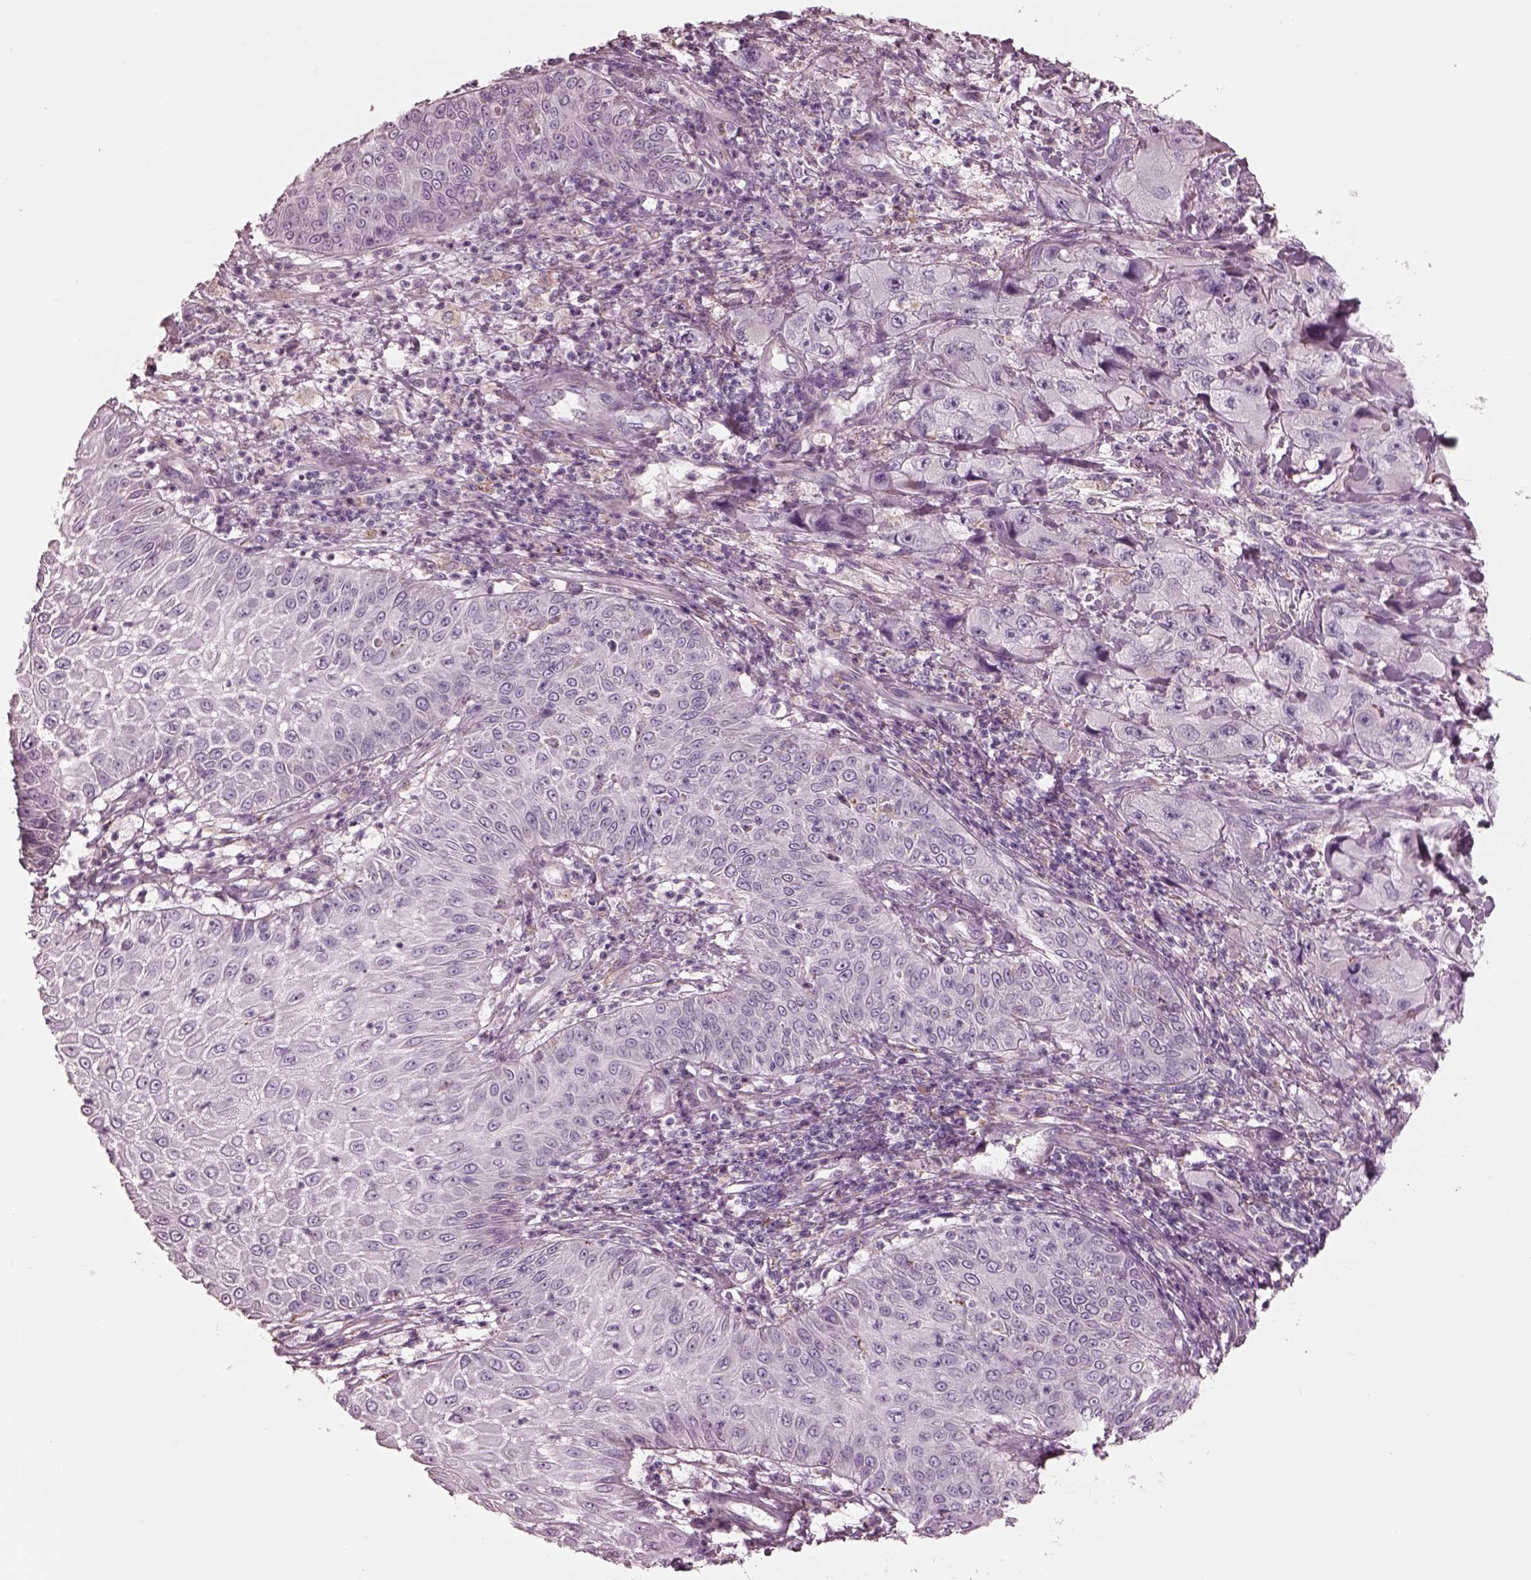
{"staining": {"intensity": "negative", "quantity": "none", "location": "none"}, "tissue": "skin cancer", "cell_type": "Tumor cells", "image_type": "cancer", "snomed": [{"axis": "morphology", "description": "Squamous cell carcinoma, NOS"}, {"axis": "topography", "description": "Skin"}, {"axis": "topography", "description": "Subcutis"}], "caption": "Skin cancer was stained to show a protein in brown. There is no significant positivity in tumor cells.", "gene": "CADM2", "patient": {"sex": "male", "age": 73}}